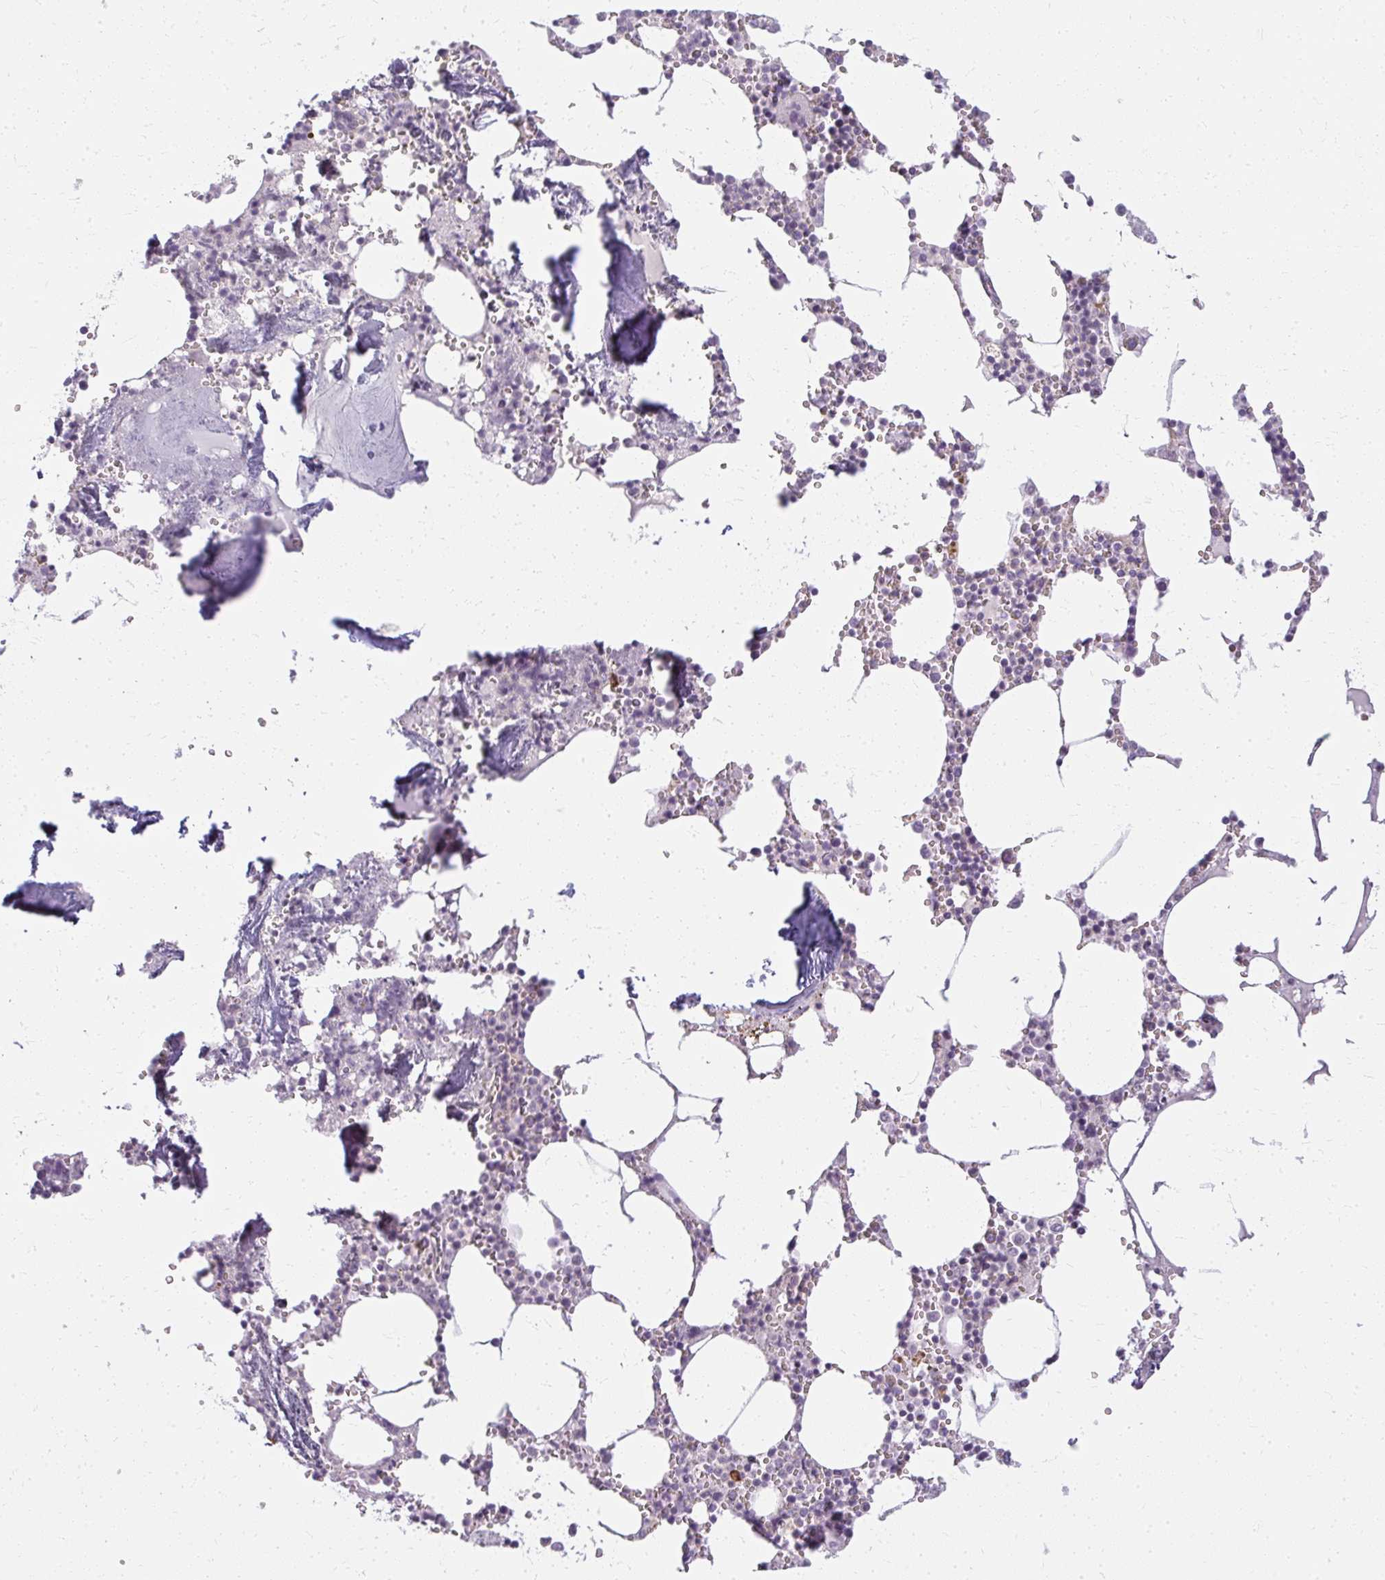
{"staining": {"intensity": "moderate", "quantity": "<25%", "location": "cytoplasmic/membranous"}, "tissue": "bone marrow", "cell_type": "Hematopoietic cells", "image_type": "normal", "snomed": [{"axis": "morphology", "description": "Normal tissue, NOS"}, {"axis": "topography", "description": "Bone marrow"}], "caption": "A low amount of moderate cytoplasmic/membranous expression is identified in about <25% of hematopoietic cells in benign bone marrow. (Brightfield microscopy of DAB IHC at high magnification).", "gene": "ZFYVE26", "patient": {"sex": "male", "age": 54}}